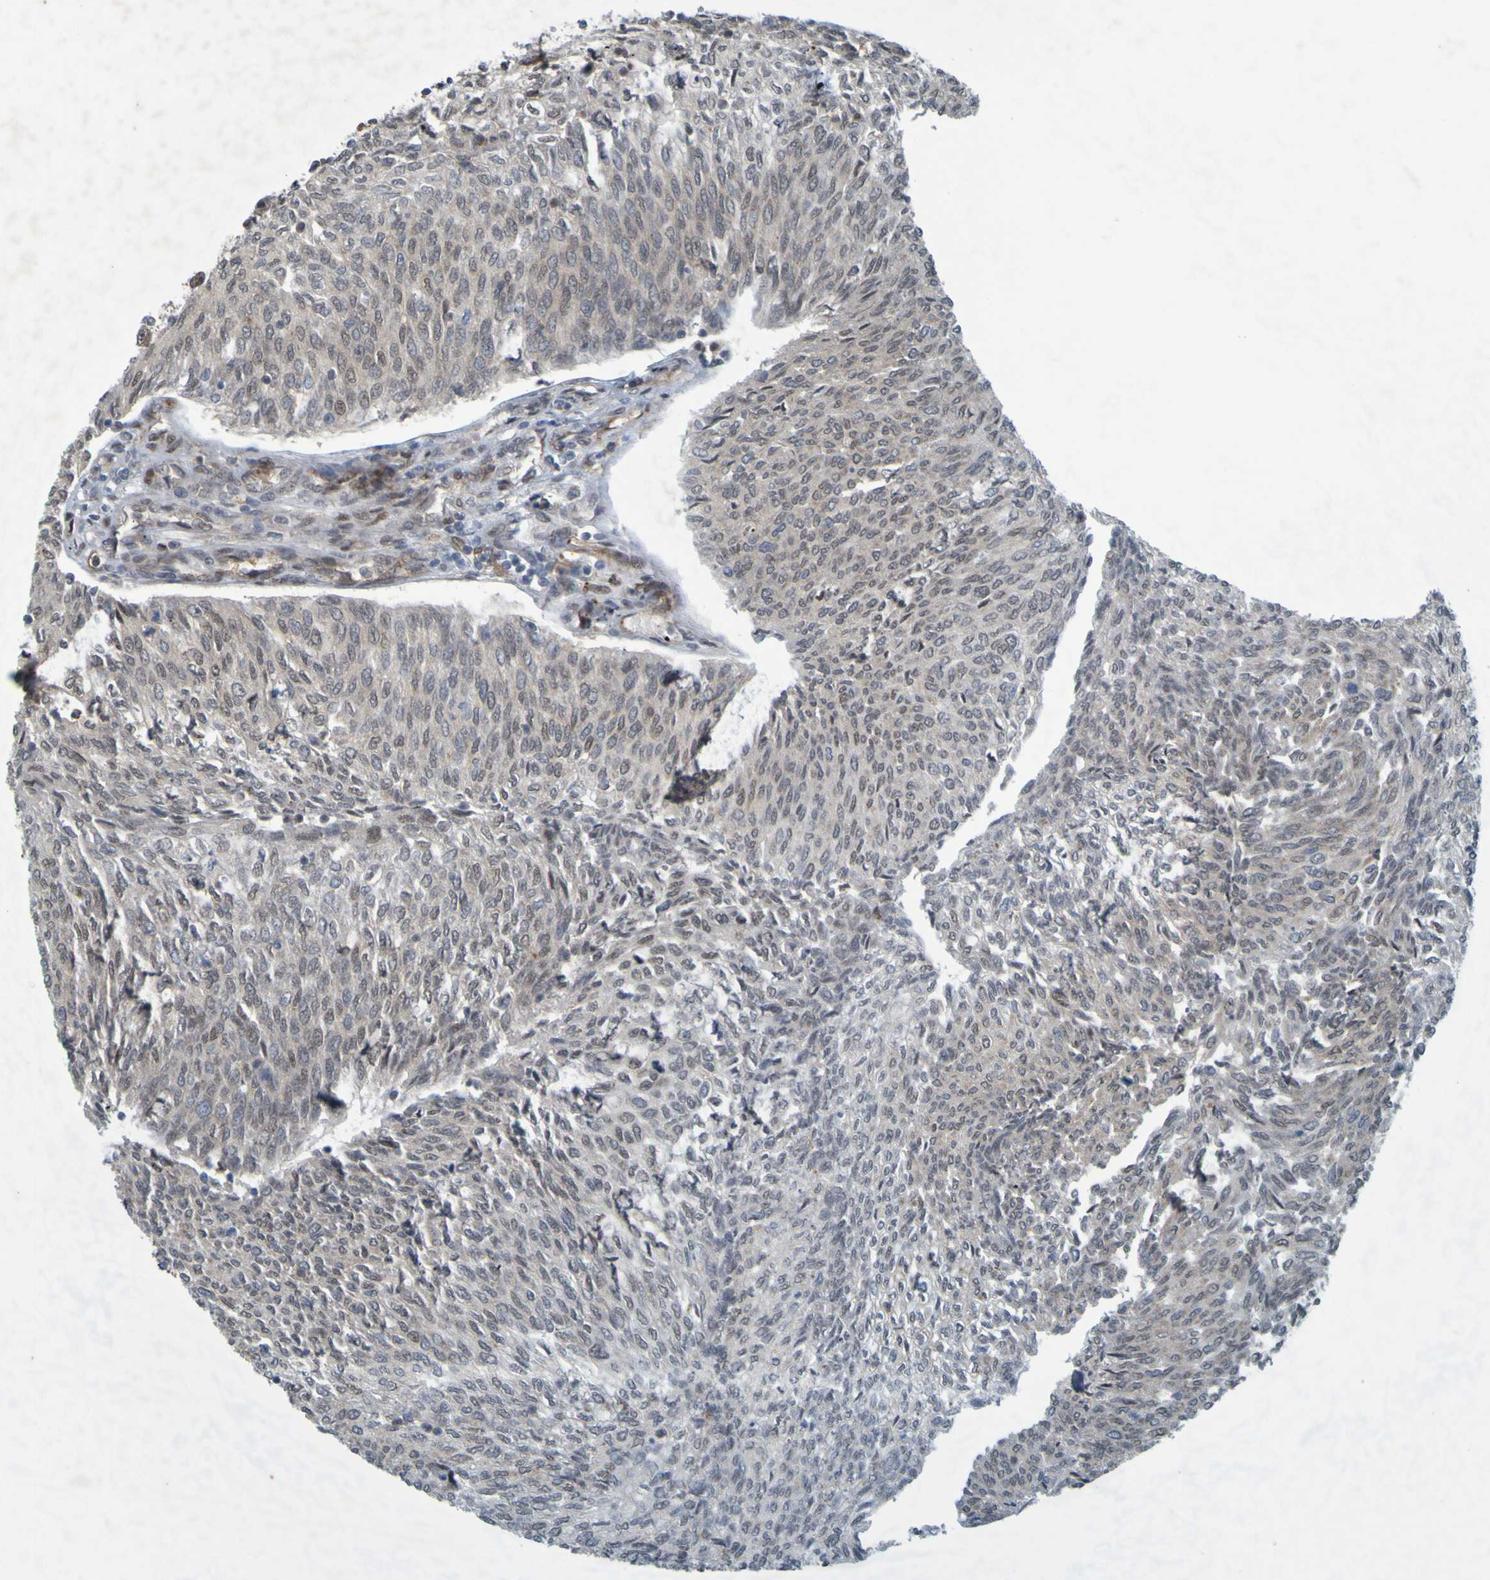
{"staining": {"intensity": "weak", "quantity": "<25%", "location": "nuclear"}, "tissue": "urothelial cancer", "cell_type": "Tumor cells", "image_type": "cancer", "snomed": [{"axis": "morphology", "description": "Urothelial carcinoma, High grade"}, {"axis": "topography", "description": "Urinary bladder"}], "caption": "Human urothelial cancer stained for a protein using IHC shows no expression in tumor cells.", "gene": "MCPH1", "patient": {"sex": "male", "age": 78}}